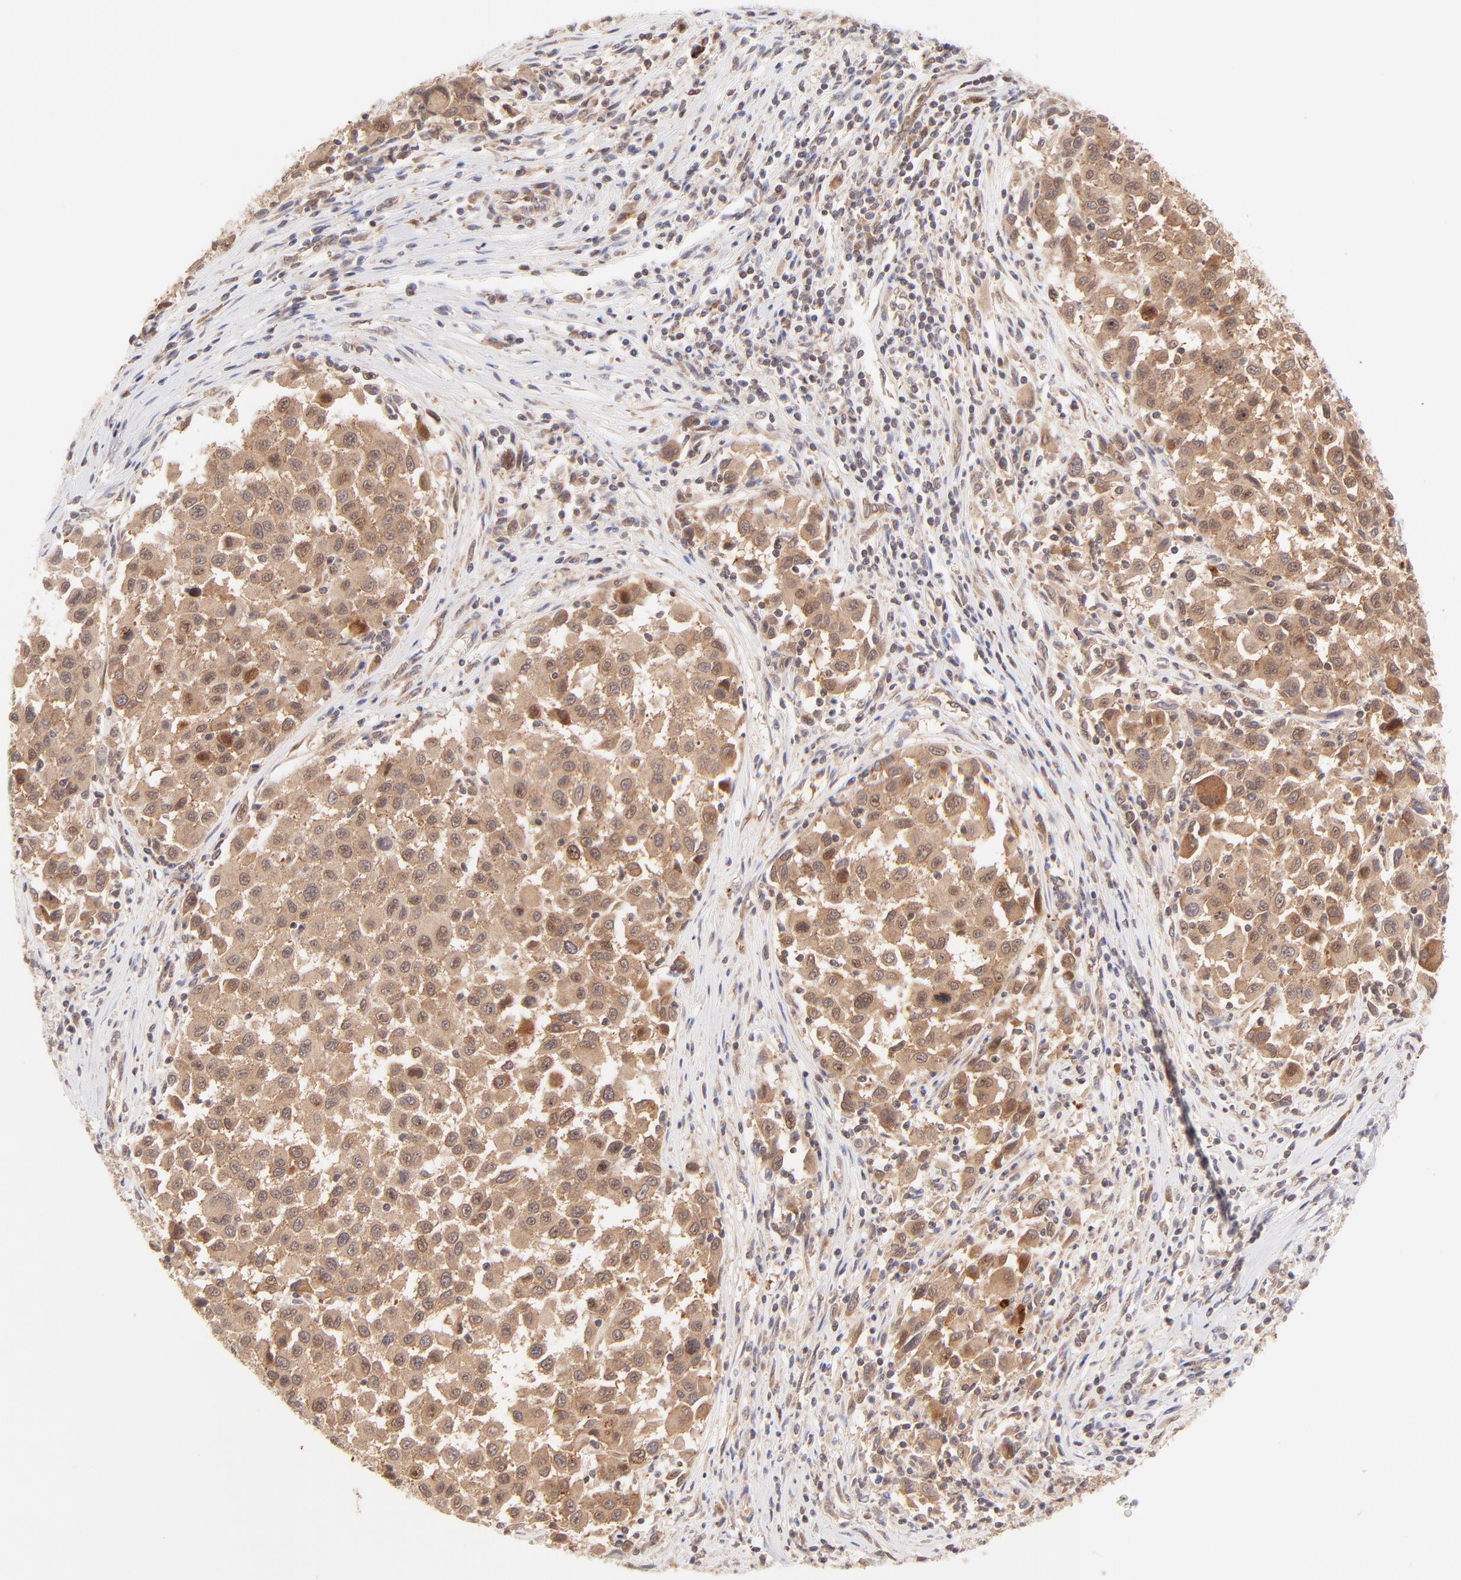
{"staining": {"intensity": "moderate", "quantity": ">75%", "location": "cytoplasmic/membranous"}, "tissue": "melanoma", "cell_type": "Tumor cells", "image_type": "cancer", "snomed": [{"axis": "morphology", "description": "Malignant melanoma, Metastatic site"}, {"axis": "topography", "description": "Lymph node"}], "caption": "Melanoma tissue reveals moderate cytoplasmic/membranous staining in approximately >75% of tumor cells", "gene": "TNRC6B", "patient": {"sex": "male", "age": 61}}